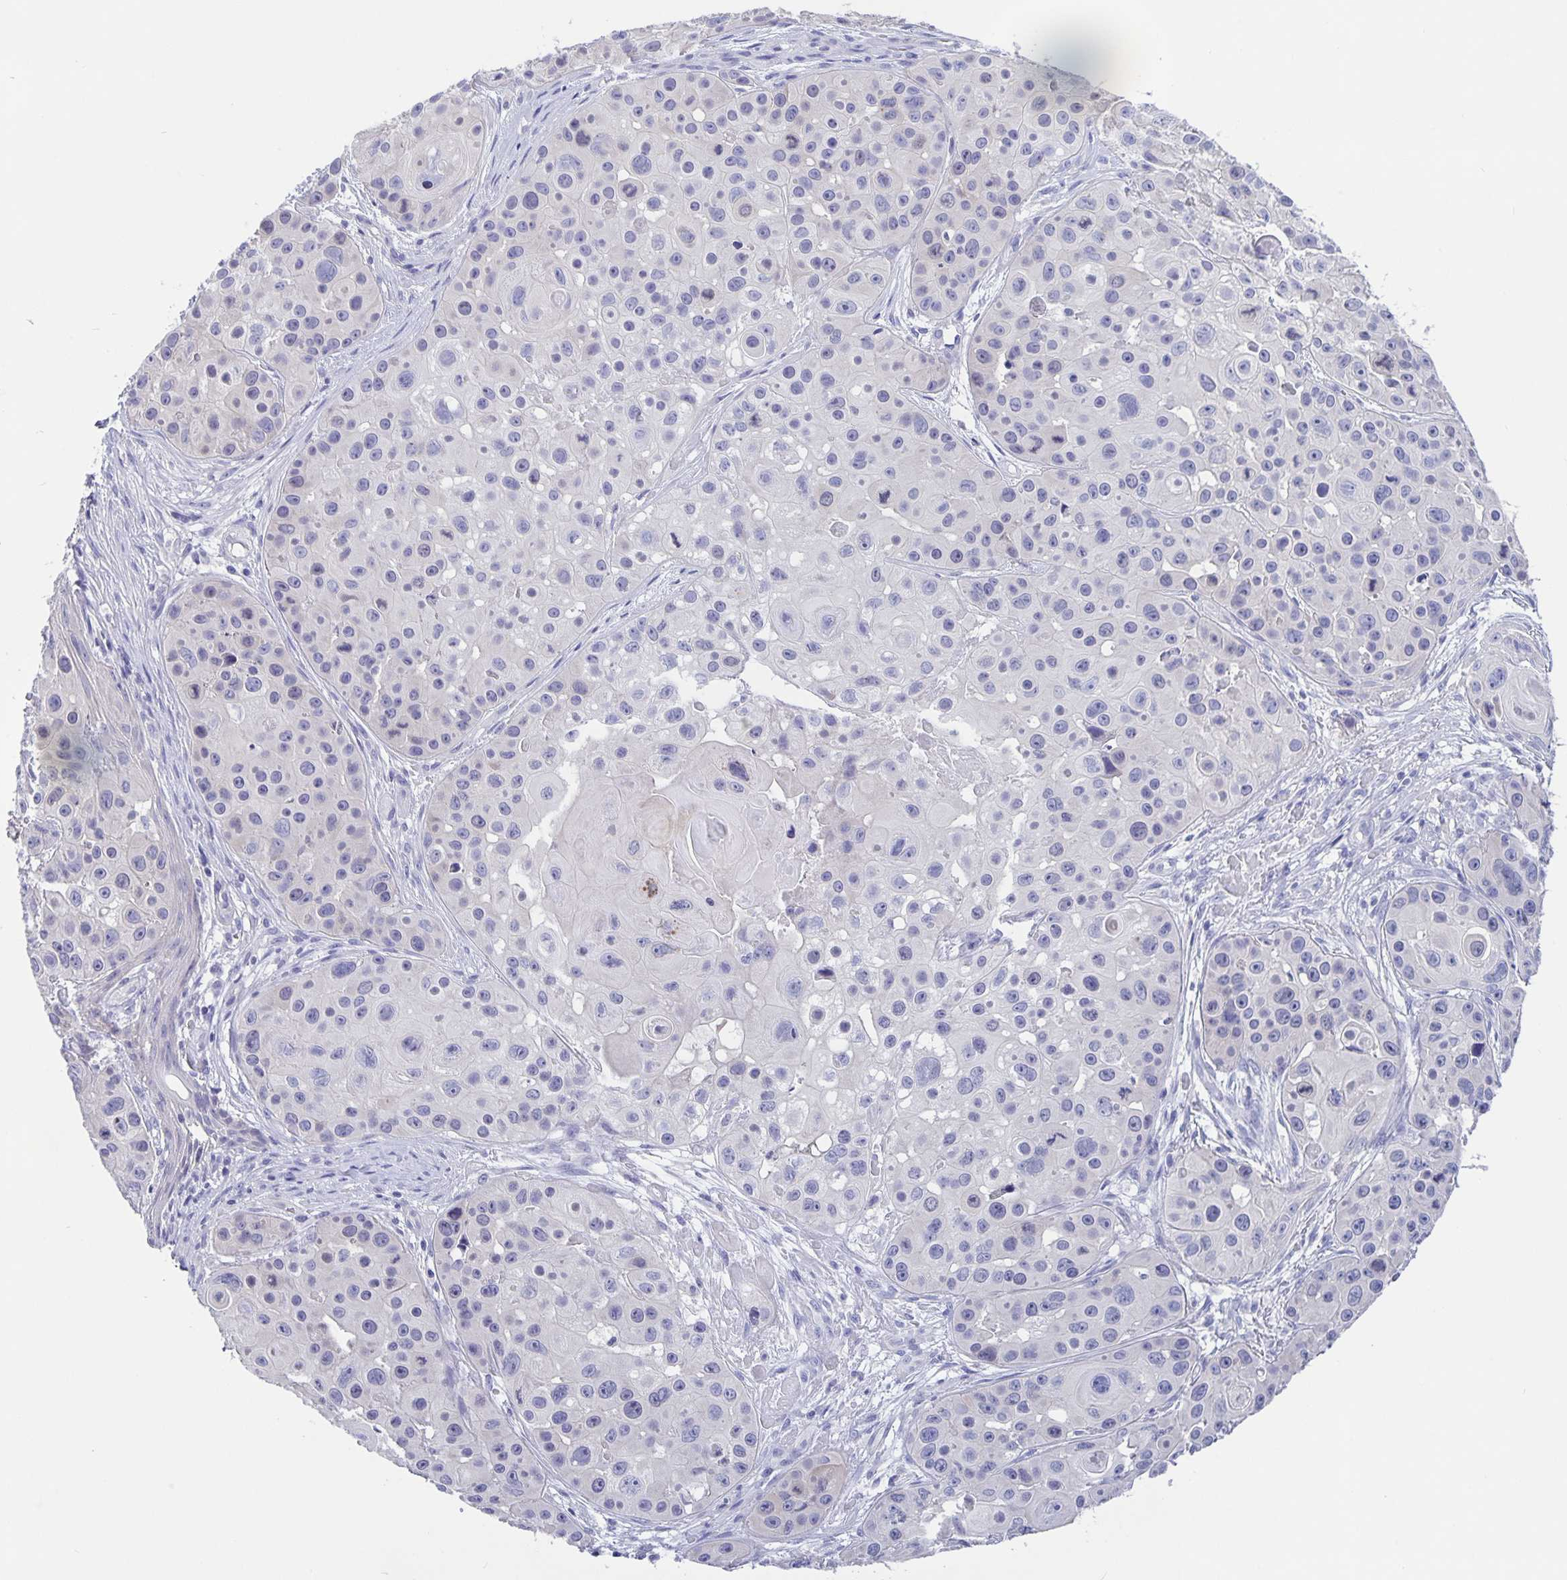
{"staining": {"intensity": "negative", "quantity": "none", "location": "none"}, "tissue": "skin cancer", "cell_type": "Tumor cells", "image_type": "cancer", "snomed": [{"axis": "morphology", "description": "Squamous cell carcinoma, NOS"}, {"axis": "topography", "description": "Skin"}], "caption": "Tumor cells are negative for protein expression in human skin cancer.", "gene": "ERMN", "patient": {"sex": "male", "age": 92}}